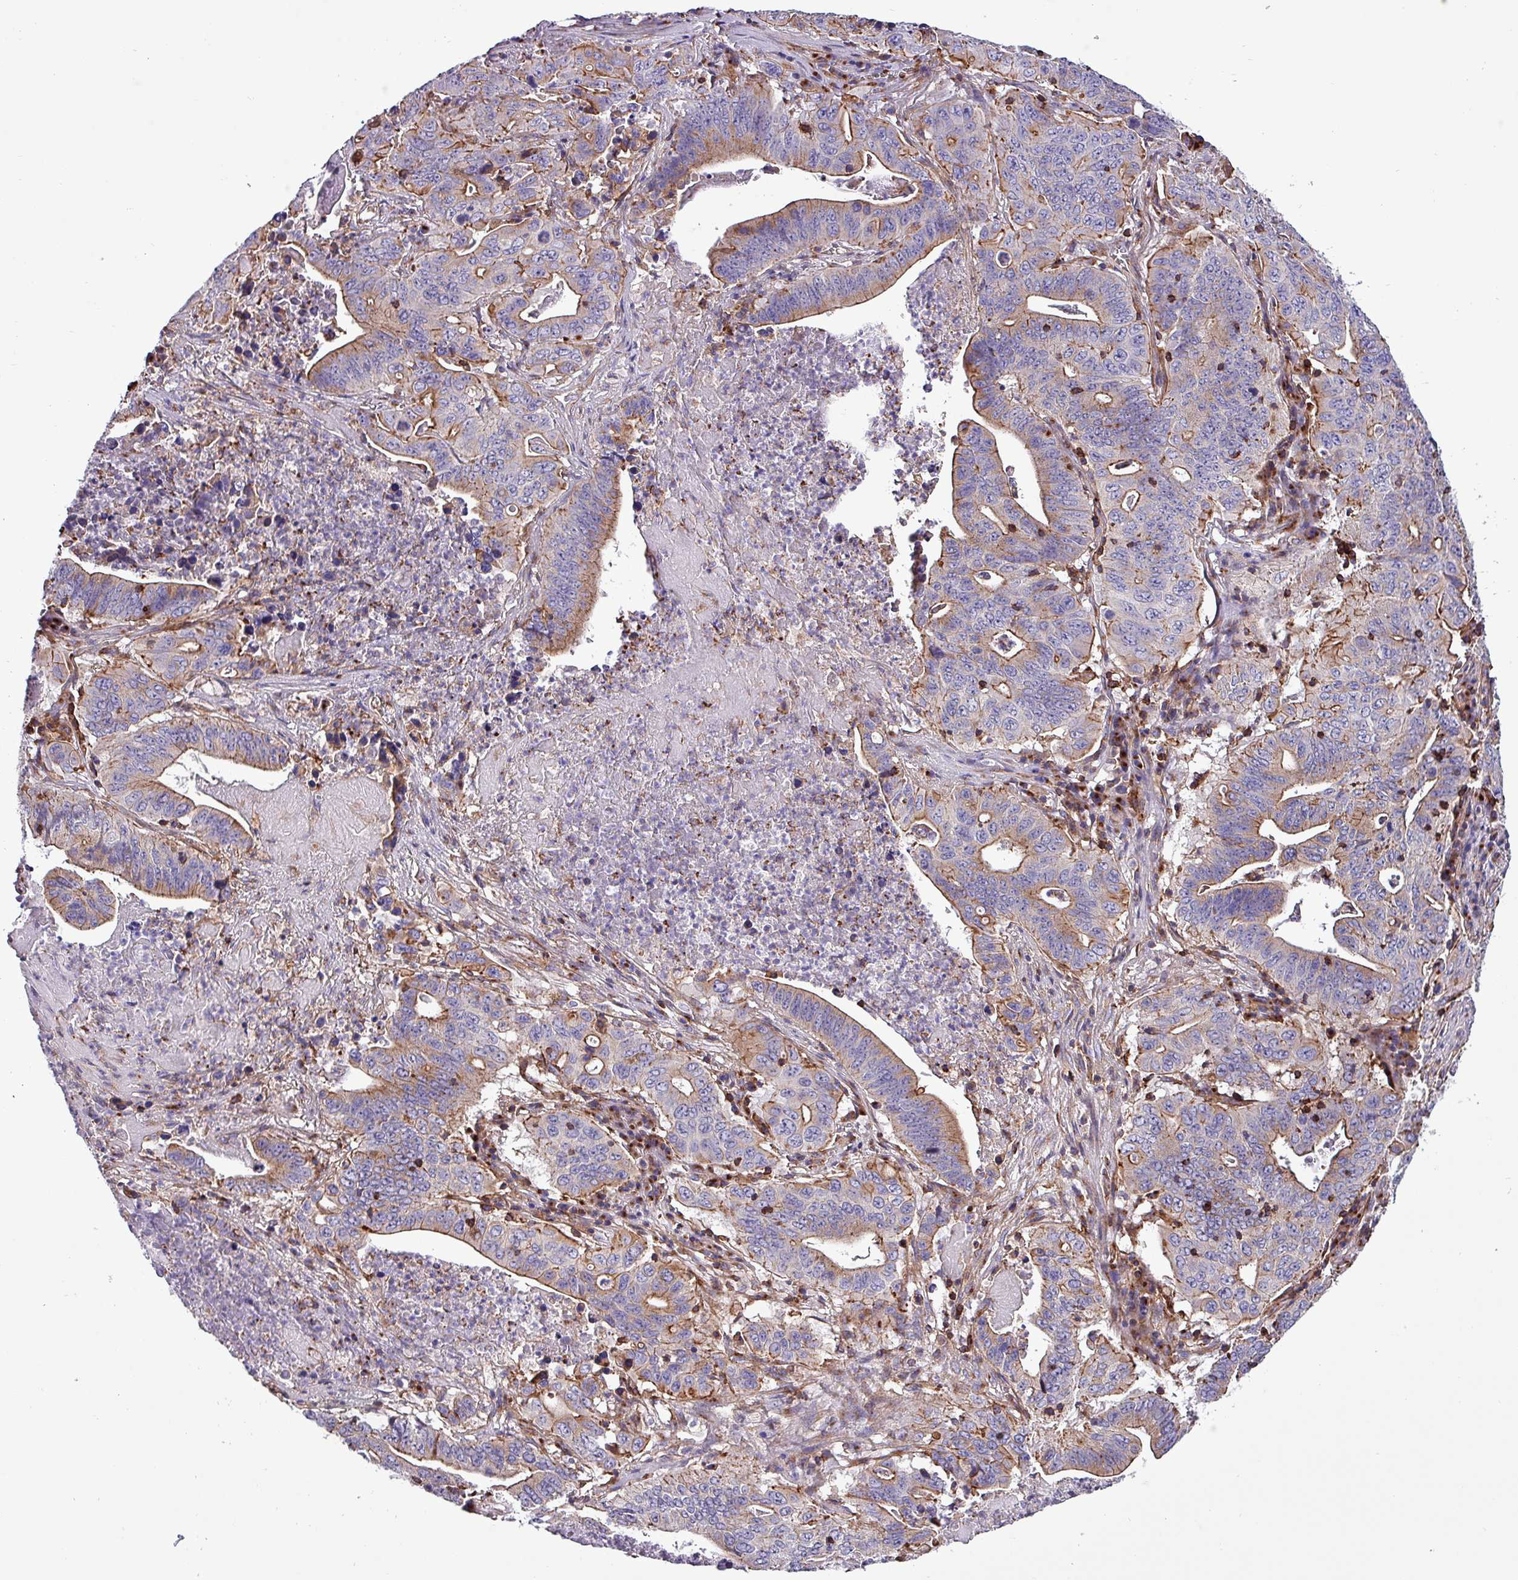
{"staining": {"intensity": "moderate", "quantity": ">75%", "location": "cytoplasmic/membranous"}, "tissue": "lung cancer", "cell_type": "Tumor cells", "image_type": "cancer", "snomed": [{"axis": "morphology", "description": "Adenocarcinoma, NOS"}, {"axis": "topography", "description": "Lung"}], "caption": "Protein analysis of lung cancer (adenocarcinoma) tissue exhibits moderate cytoplasmic/membranous staining in about >75% of tumor cells.", "gene": "VAMP4", "patient": {"sex": "female", "age": 60}}